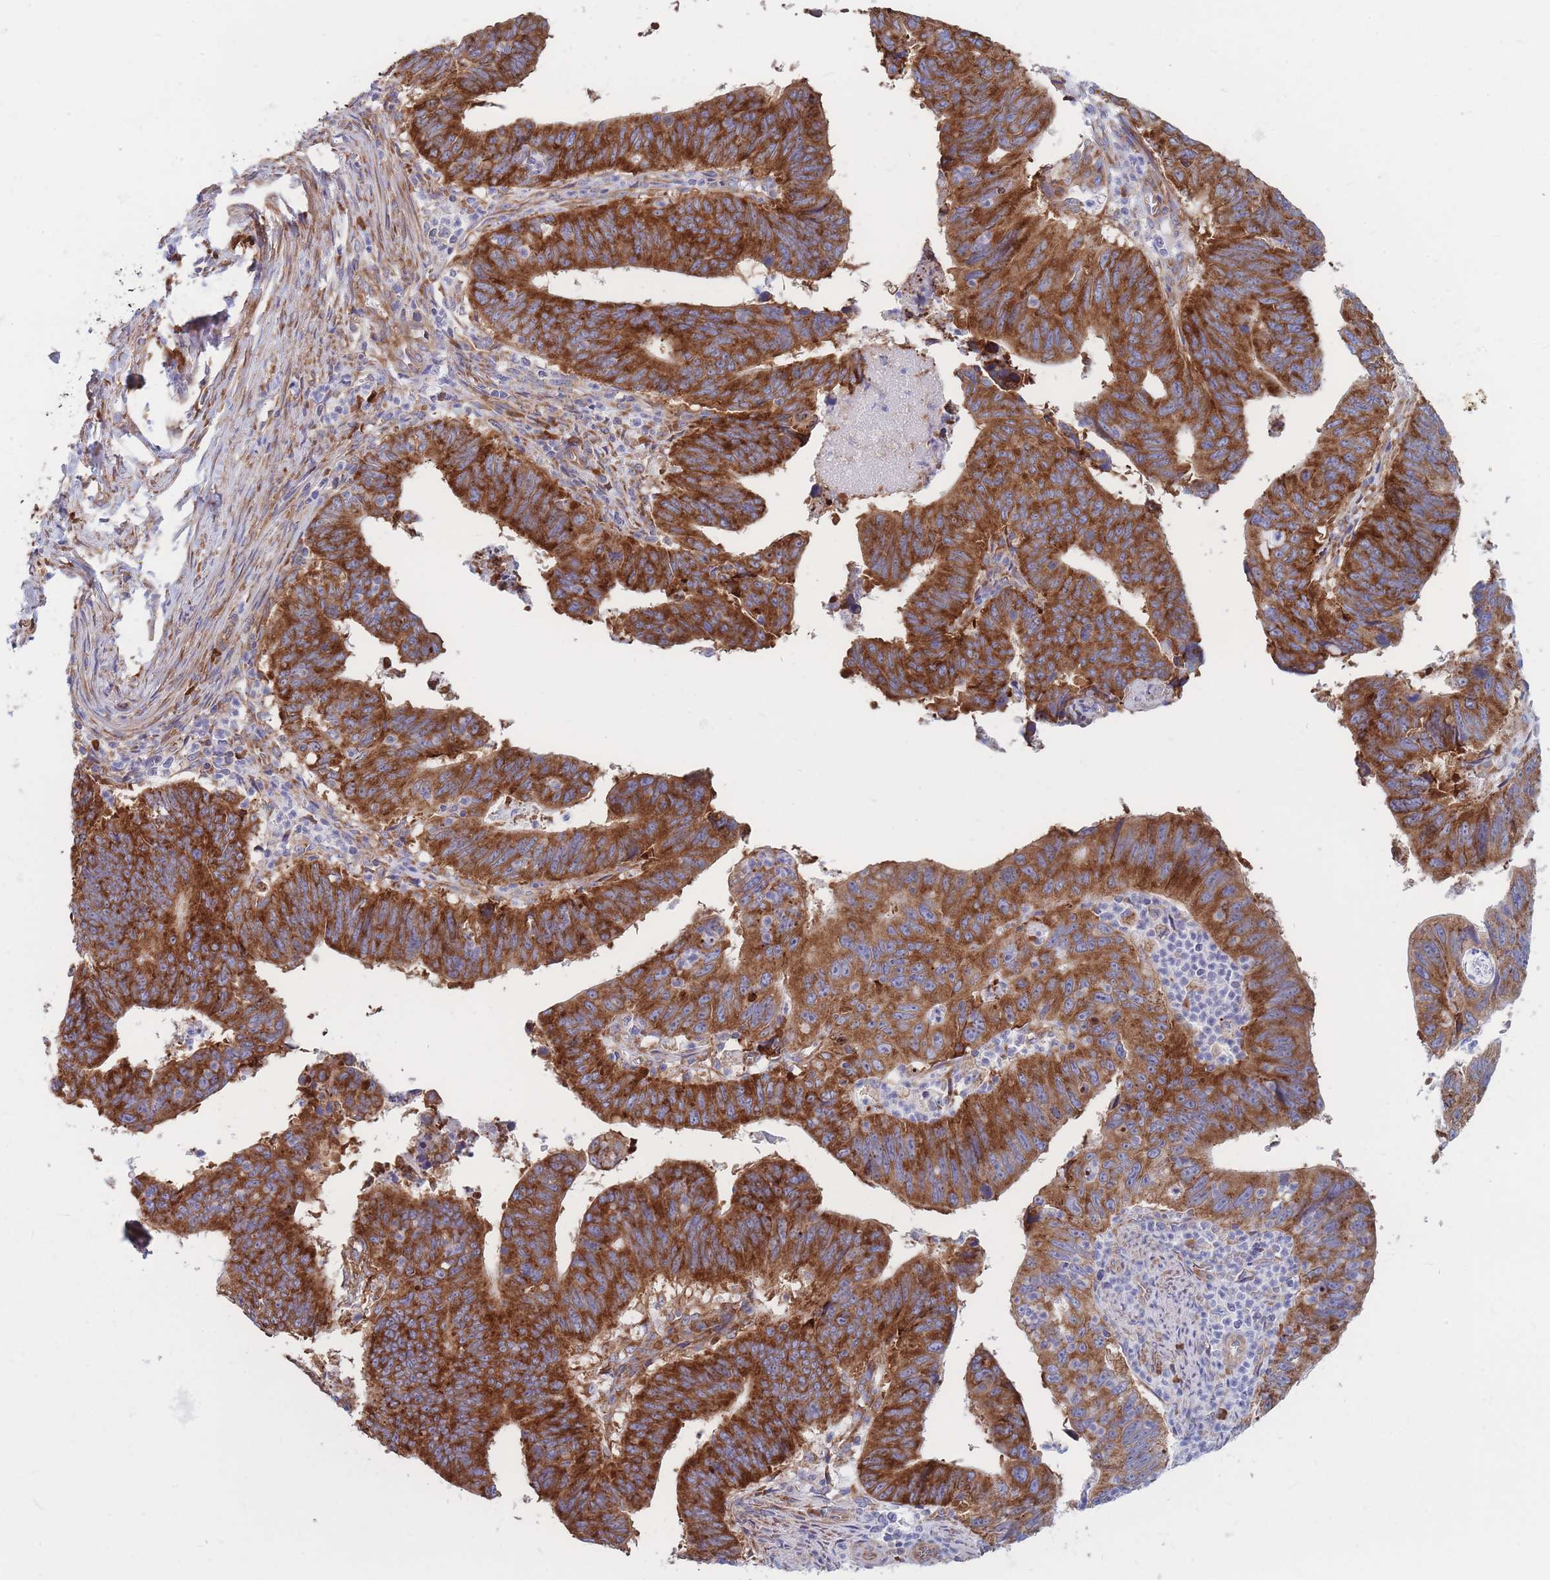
{"staining": {"intensity": "strong", "quantity": ">75%", "location": "cytoplasmic/membranous"}, "tissue": "stomach cancer", "cell_type": "Tumor cells", "image_type": "cancer", "snomed": [{"axis": "morphology", "description": "Adenocarcinoma, NOS"}, {"axis": "topography", "description": "Stomach"}], "caption": "Approximately >75% of tumor cells in human stomach adenocarcinoma display strong cytoplasmic/membranous protein positivity as visualized by brown immunohistochemical staining.", "gene": "RPL8", "patient": {"sex": "male", "age": 59}}